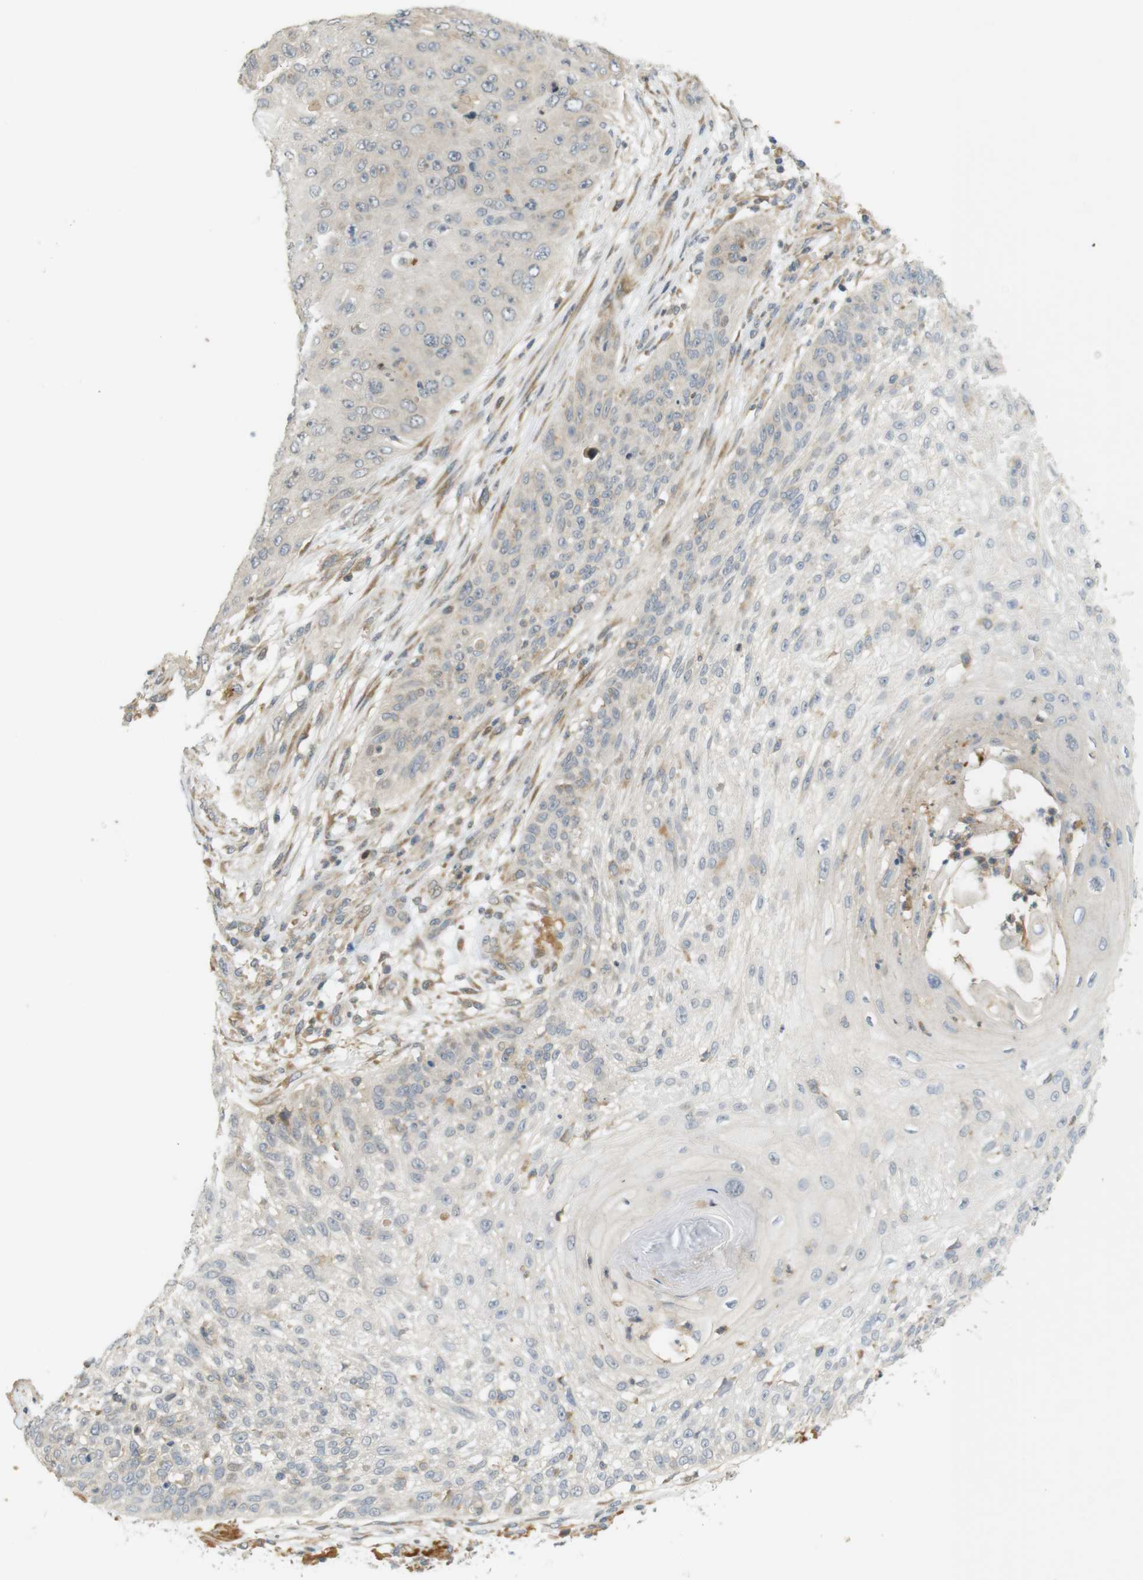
{"staining": {"intensity": "negative", "quantity": "none", "location": "none"}, "tissue": "skin cancer", "cell_type": "Tumor cells", "image_type": "cancer", "snomed": [{"axis": "morphology", "description": "Squamous cell carcinoma, NOS"}, {"axis": "topography", "description": "Skin"}], "caption": "Immunohistochemistry (IHC) image of neoplastic tissue: skin cancer stained with DAB (3,3'-diaminobenzidine) reveals no significant protein positivity in tumor cells. Nuclei are stained in blue.", "gene": "CLRN3", "patient": {"sex": "female", "age": 80}}